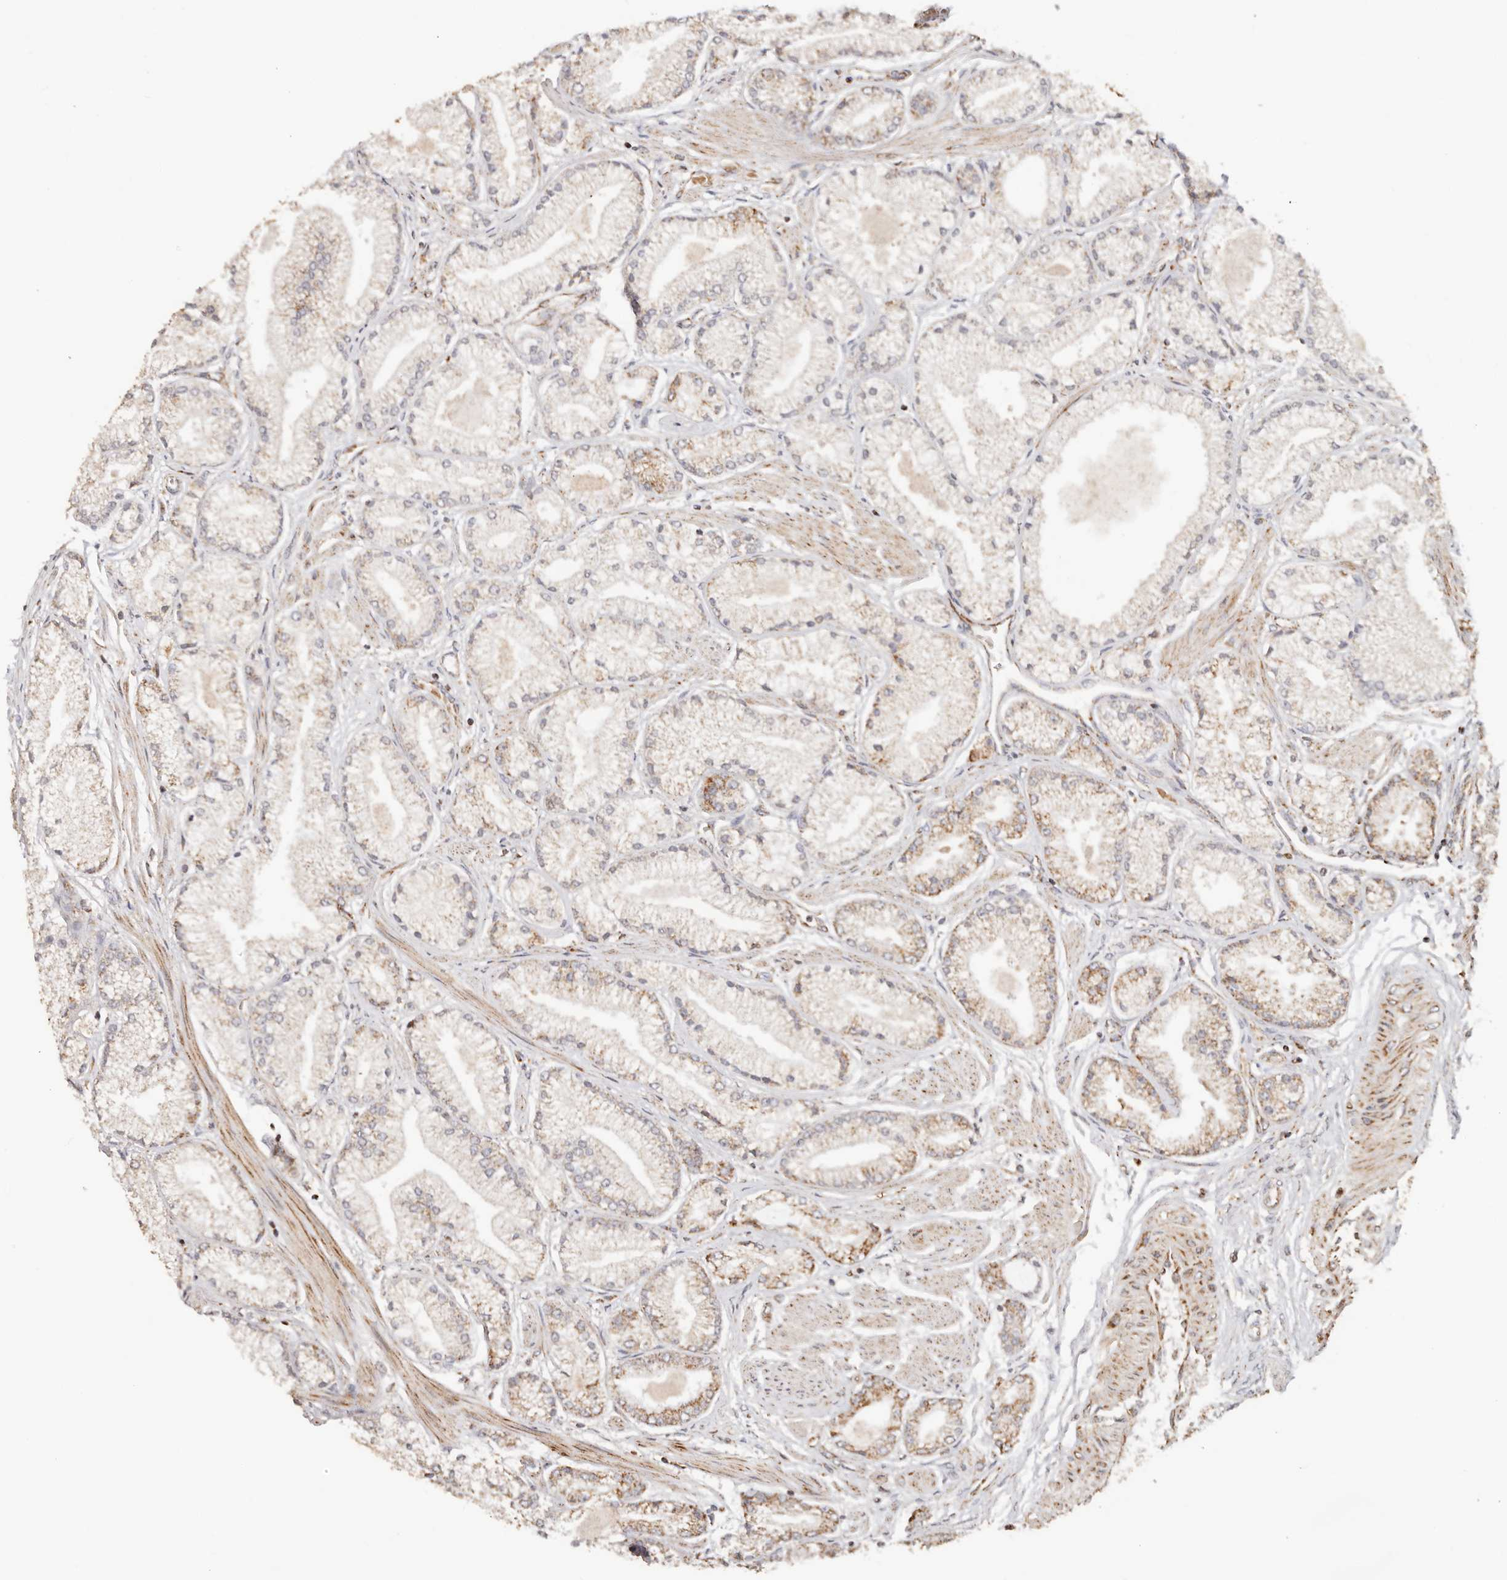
{"staining": {"intensity": "moderate", "quantity": "25%-75%", "location": "cytoplasmic/membranous"}, "tissue": "prostate cancer", "cell_type": "Tumor cells", "image_type": "cancer", "snomed": [{"axis": "morphology", "description": "Adenocarcinoma, High grade"}, {"axis": "topography", "description": "Prostate"}], "caption": "Adenocarcinoma (high-grade) (prostate) stained with IHC displays moderate cytoplasmic/membranous positivity in approximately 25%-75% of tumor cells. (DAB (3,3'-diaminobenzidine) = brown stain, brightfield microscopy at high magnification).", "gene": "NDUFB11", "patient": {"sex": "male", "age": 50}}